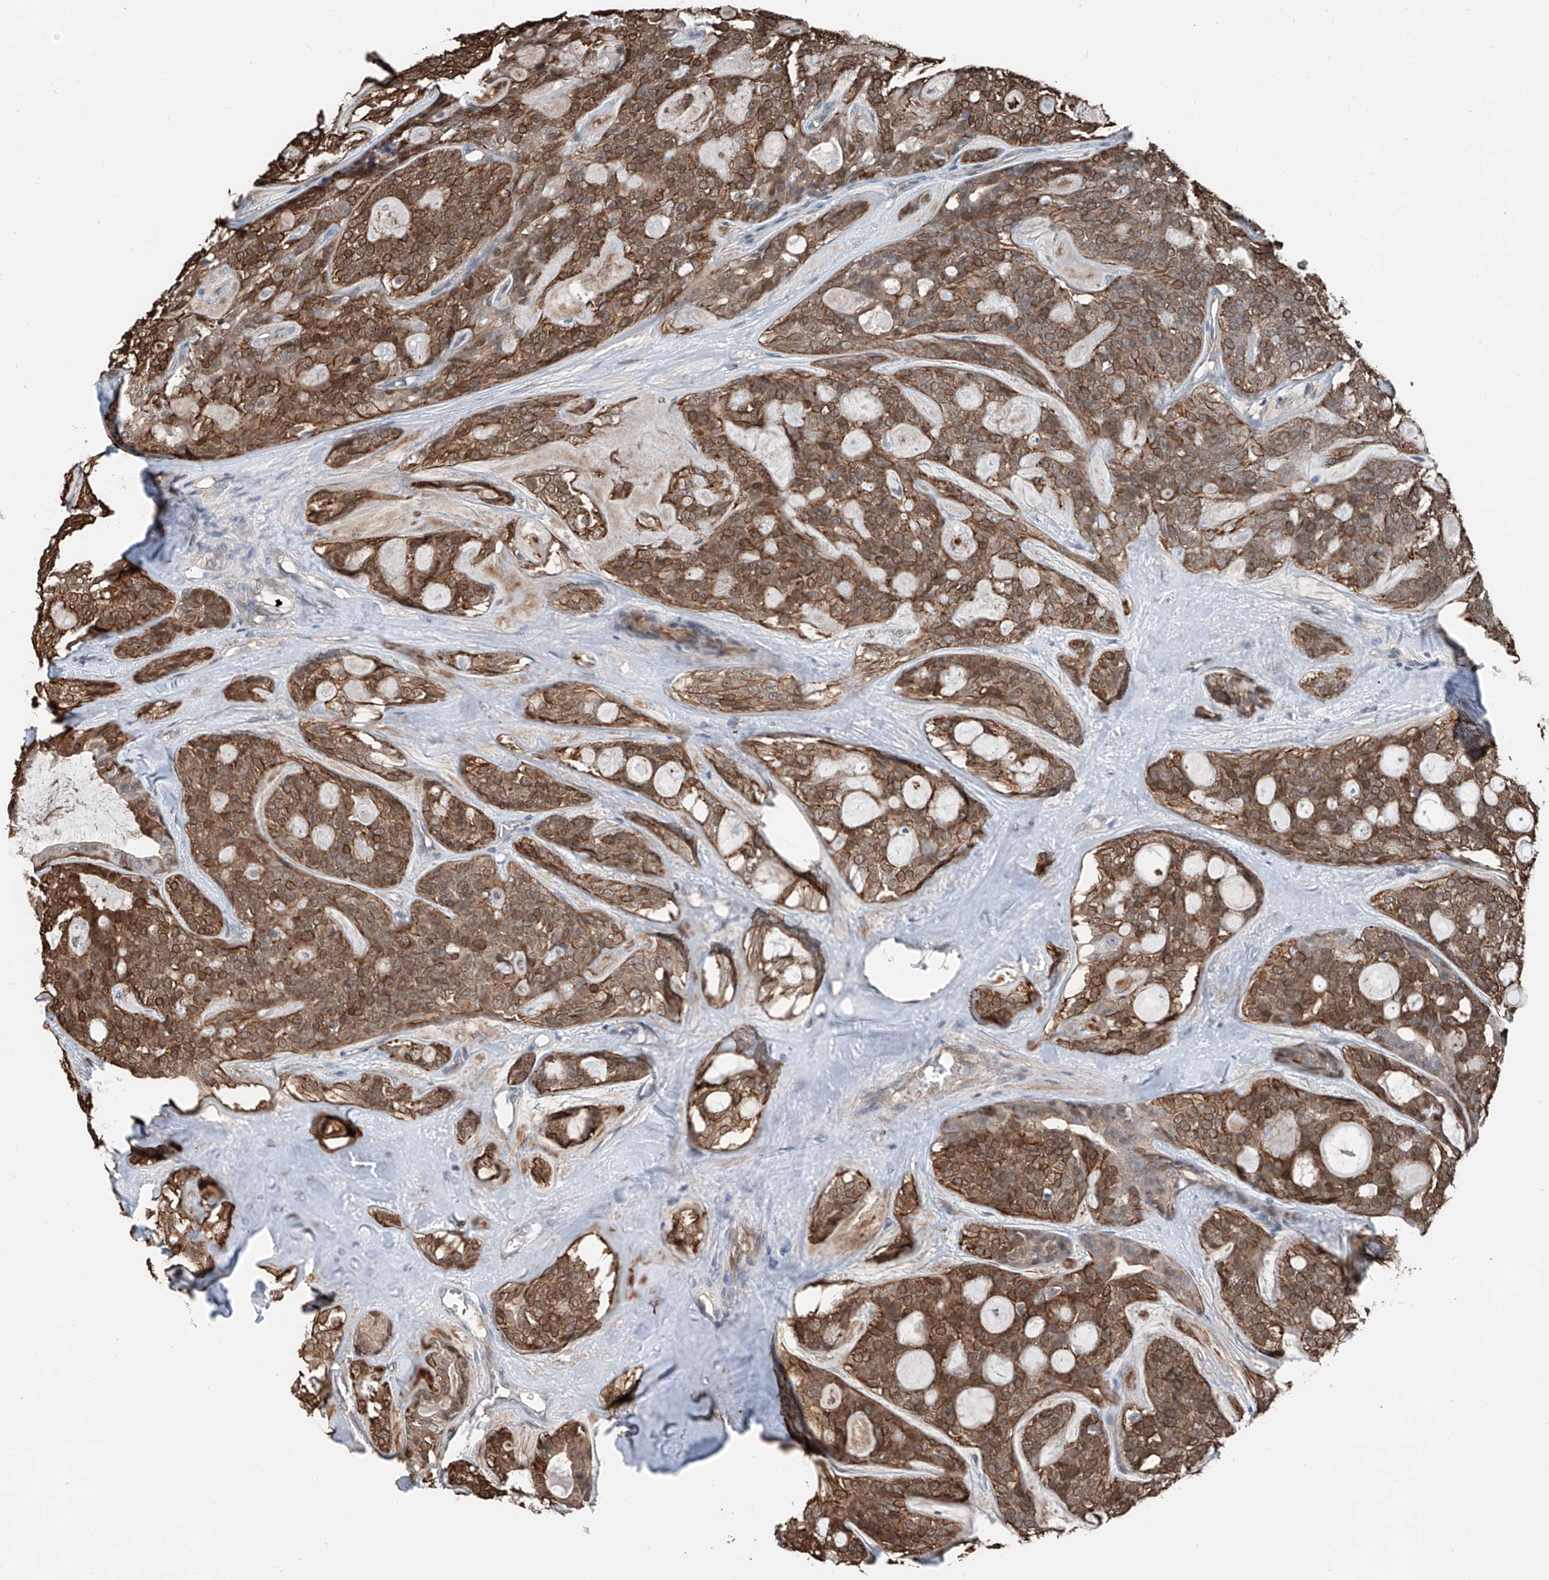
{"staining": {"intensity": "moderate", "quantity": ">75%", "location": "cytoplasmic/membranous,nuclear"}, "tissue": "head and neck cancer", "cell_type": "Tumor cells", "image_type": "cancer", "snomed": [{"axis": "morphology", "description": "Adenocarcinoma, NOS"}, {"axis": "topography", "description": "Head-Neck"}], "caption": "Head and neck cancer was stained to show a protein in brown. There is medium levels of moderate cytoplasmic/membranous and nuclear positivity in about >75% of tumor cells.", "gene": "HSPA6", "patient": {"sex": "male", "age": 66}}